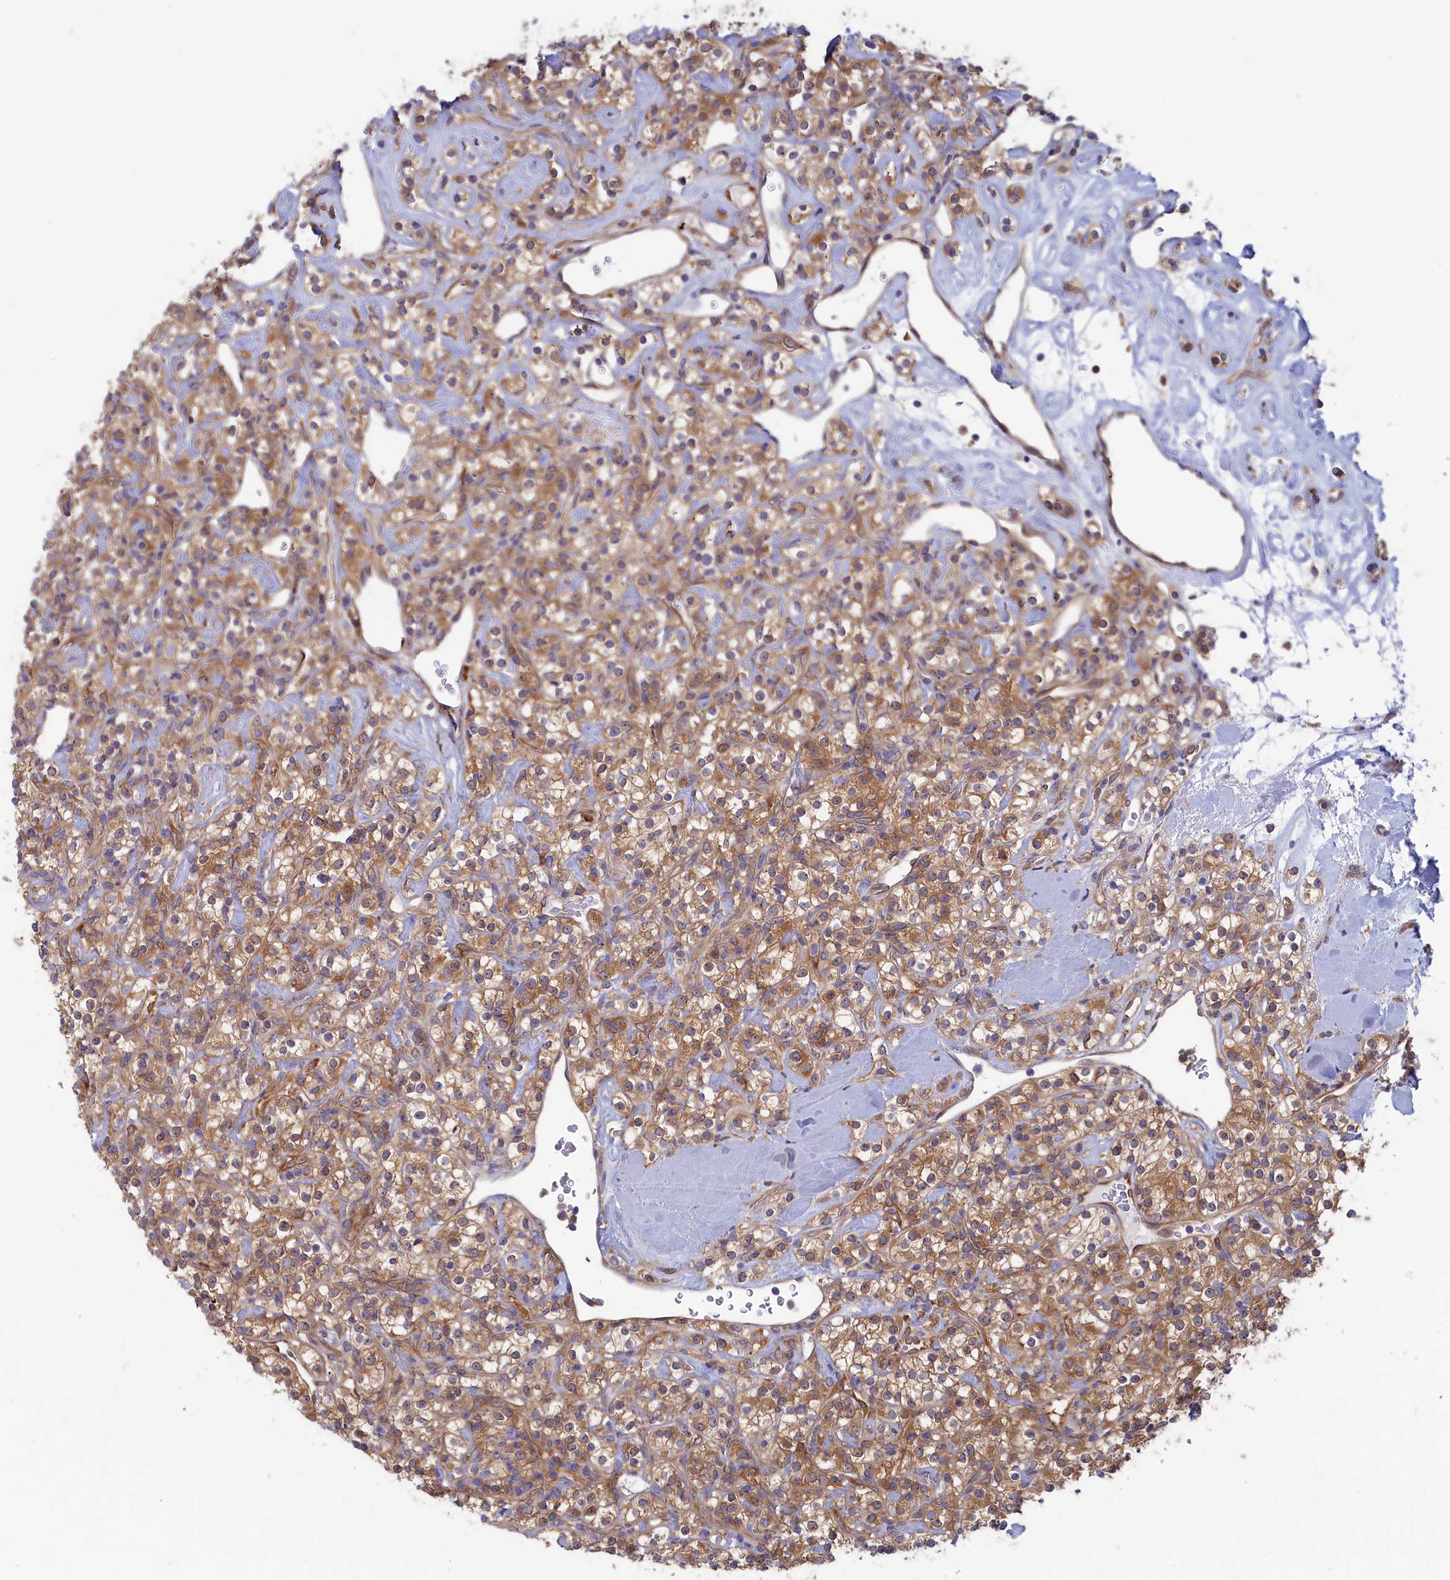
{"staining": {"intensity": "moderate", "quantity": ">75%", "location": "cytoplasmic/membranous"}, "tissue": "renal cancer", "cell_type": "Tumor cells", "image_type": "cancer", "snomed": [{"axis": "morphology", "description": "Adenocarcinoma, NOS"}, {"axis": "topography", "description": "Kidney"}], "caption": "This micrograph displays immunohistochemistry (IHC) staining of human renal adenocarcinoma, with medium moderate cytoplasmic/membranous positivity in approximately >75% of tumor cells.", "gene": "SYNDIG1L", "patient": {"sex": "male", "age": 77}}